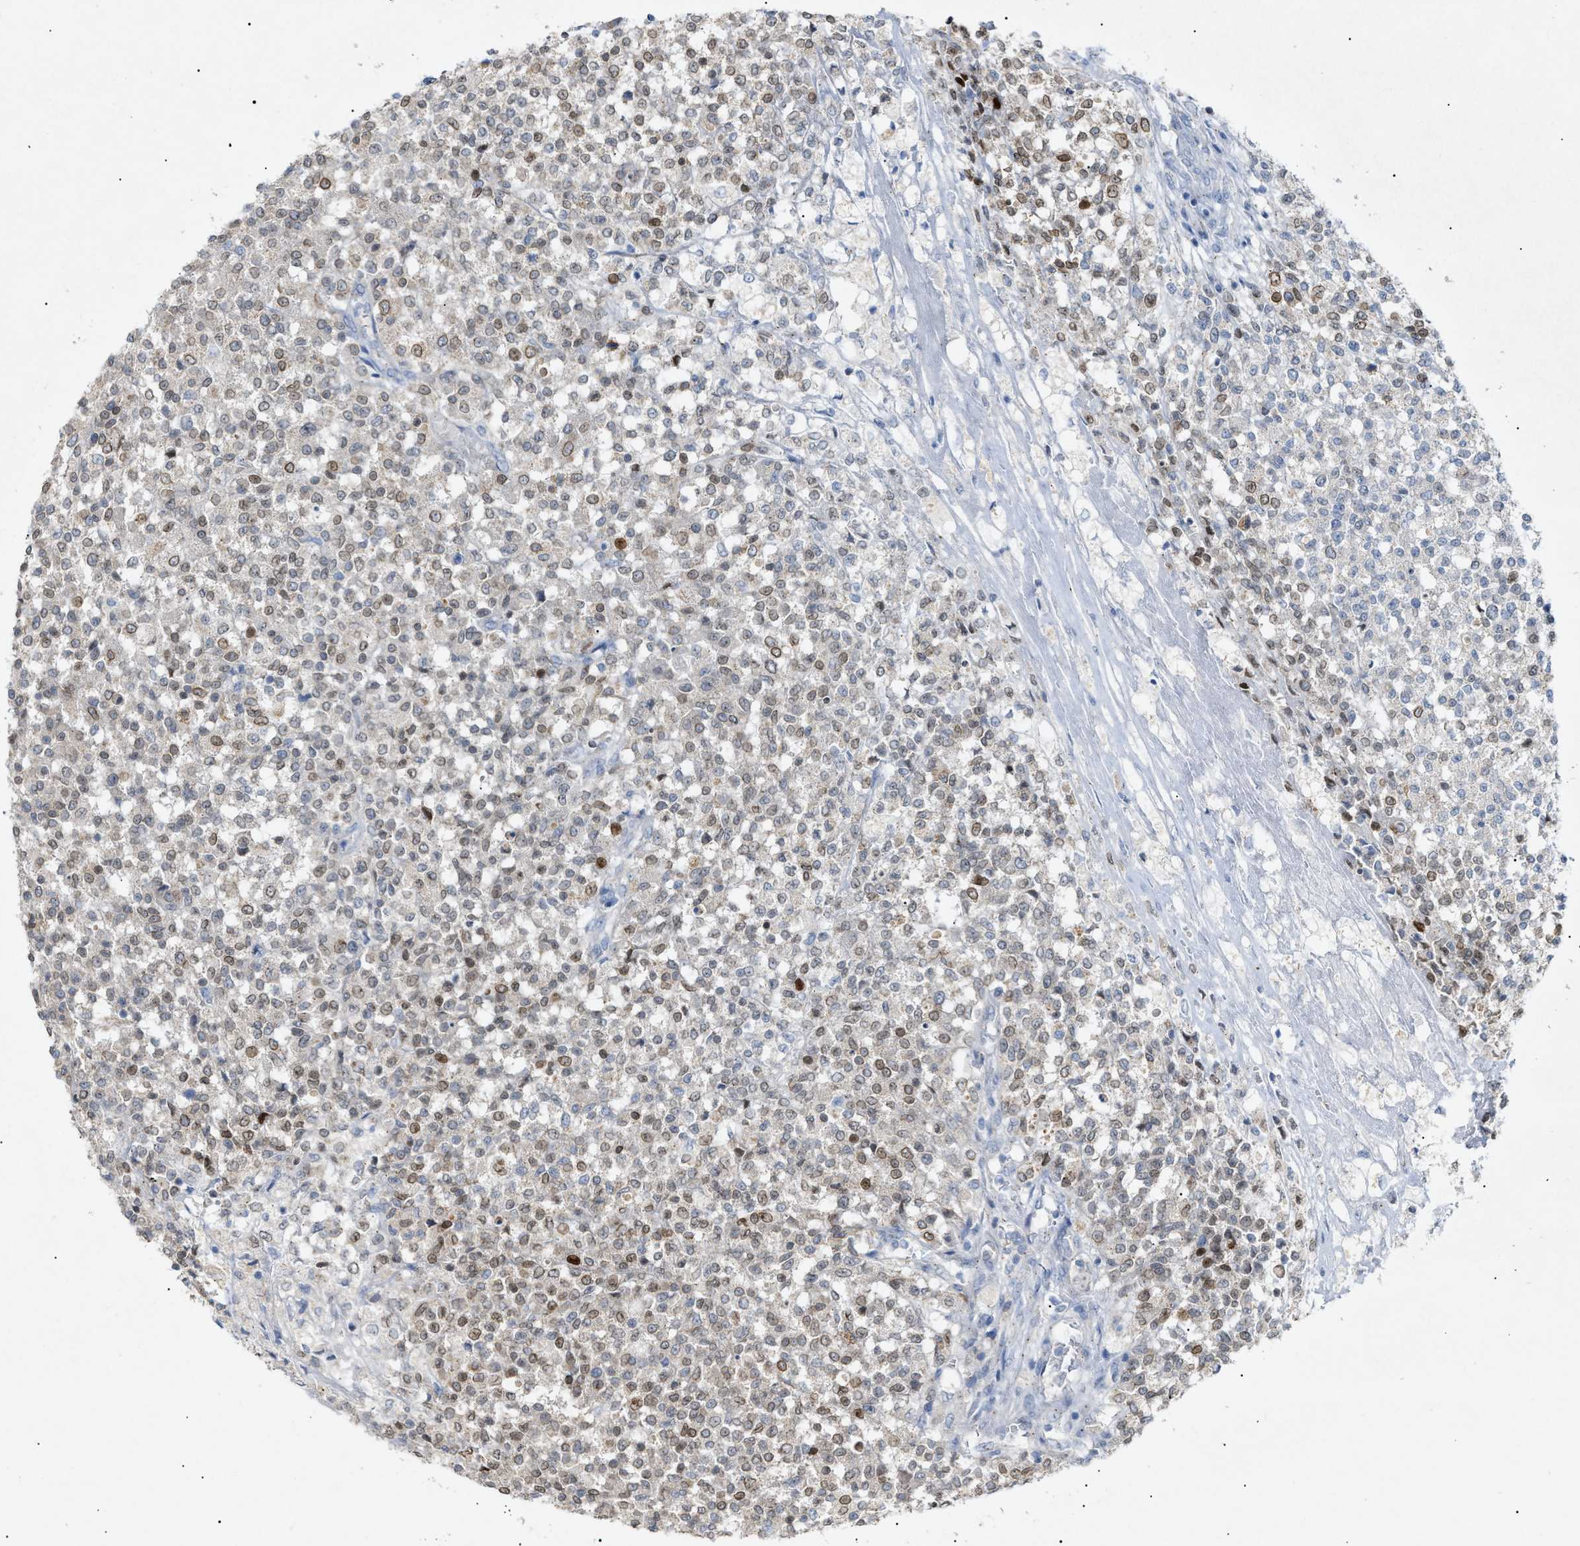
{"staining": {"intensity": "moderate", "quantity": ">75%", "location": "cytoplasmic/membranous,nuclear"}, "tissue": "testis cancer", "cell_type": "Tumor cells", "image_type": "cancer", "snomed": [{"axis": "morphology", "description": "Seminoma, NOS"}, {"axis": "topography", "description": "Testis"}], "caption": "Brown immunohistochemical staining in human testis seminoma shows moderate cytoplasmic/membranous and nuclear positivity in about >75% of tumor cells. Nuclei are stained in blue.", "gene": "SLC25A31", "patient": {"sex": "male", "age": 59}}